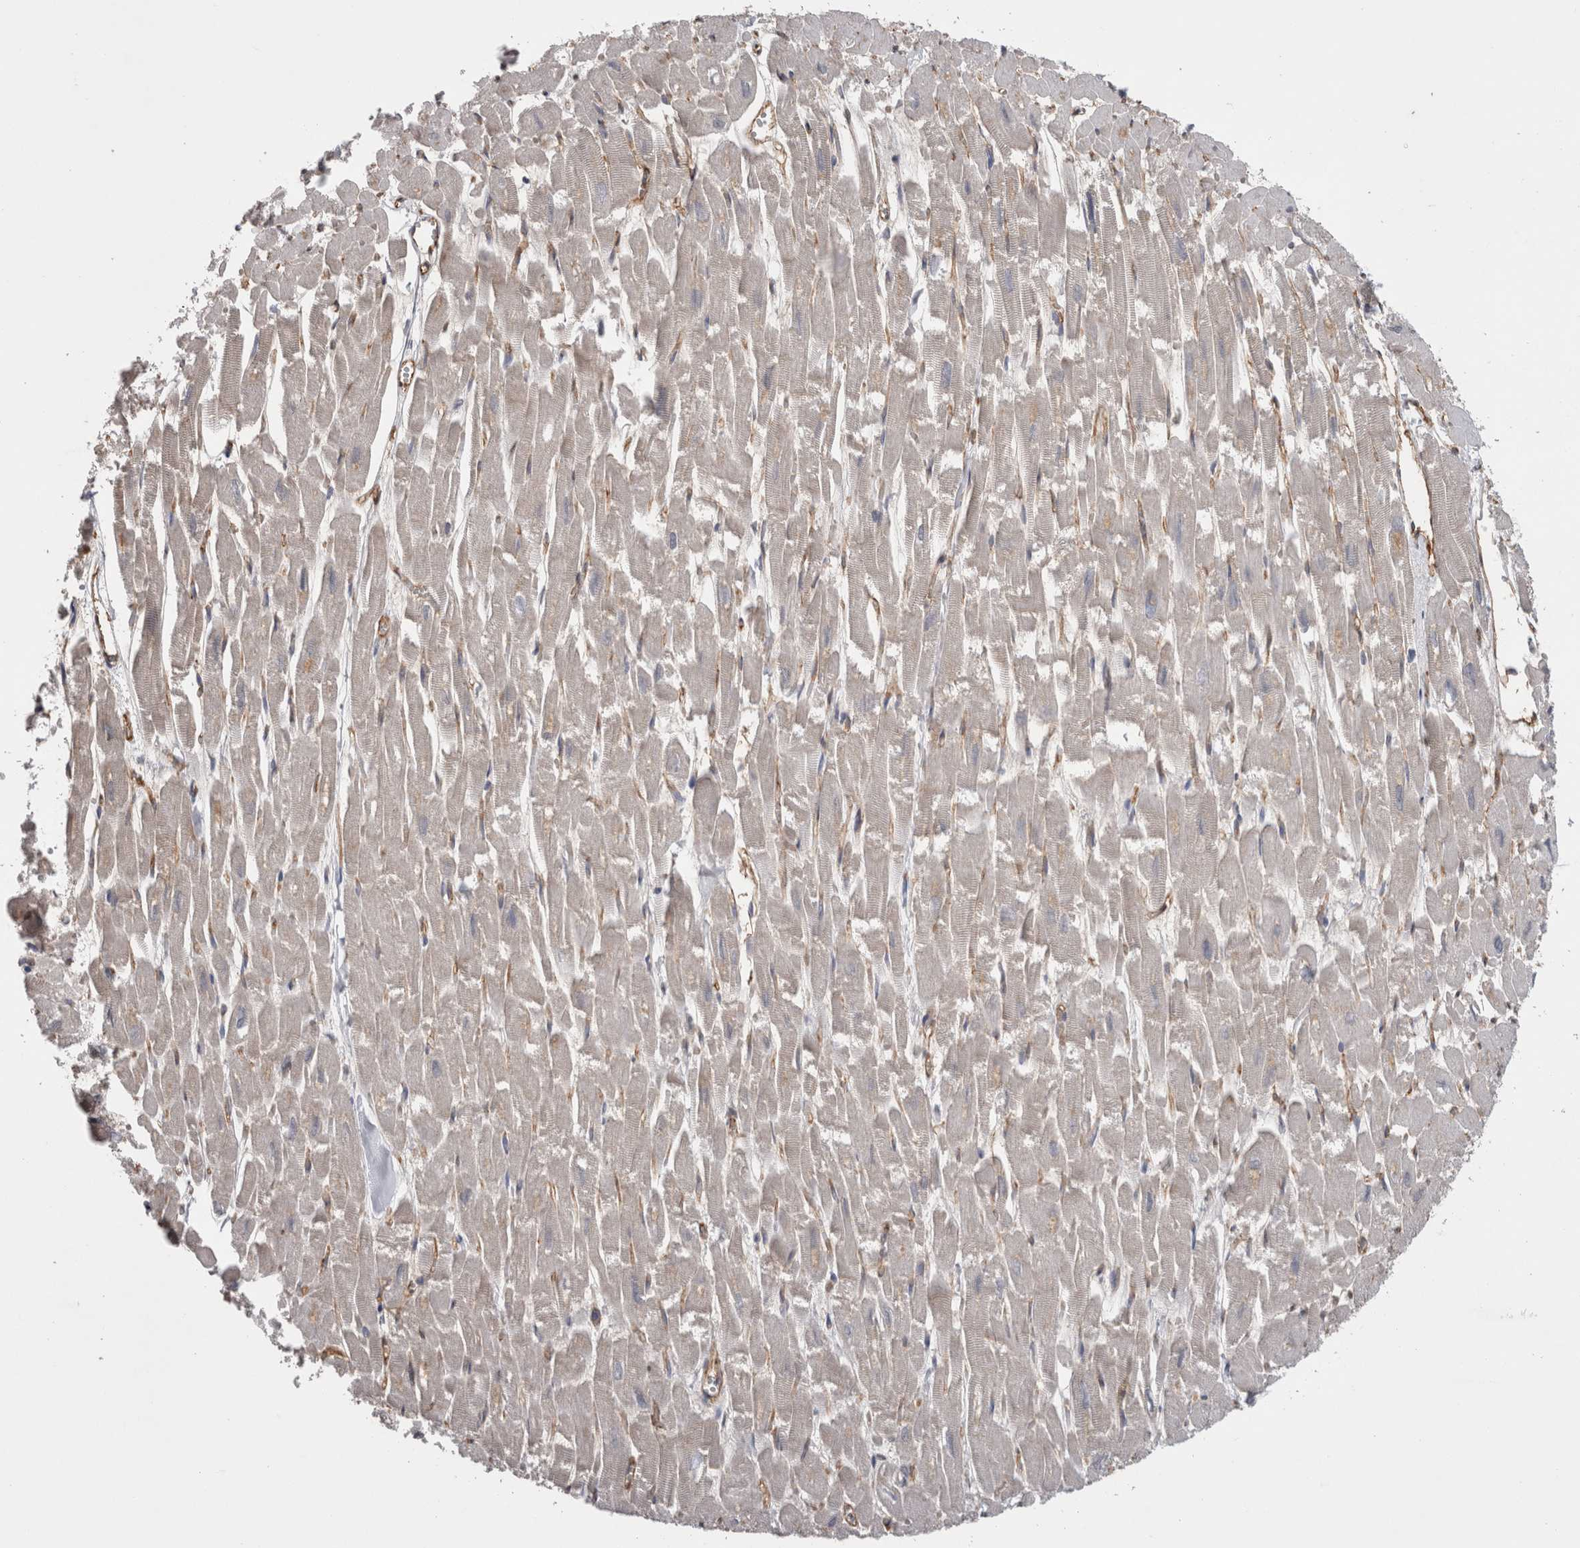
{"staining": {"intensity": "negative", "quantity": "none", "location": "none"}, "tissue": "heart muscle", "cell_type": "Cardiomyocytes", "image_type": "normal", "snomed": [{"axis": "morphology", "description": "Normal tissue, NOS"}, {"axis": "topography", "description": "Heart"}], "caption": "A high-resolution photomicrograph shows IHC staining of normal heart muscle, which displays no significant expression in cardiomyocytes.", "gene": "NECTIN2", "patient": {"sex": "male", "age": 54}}